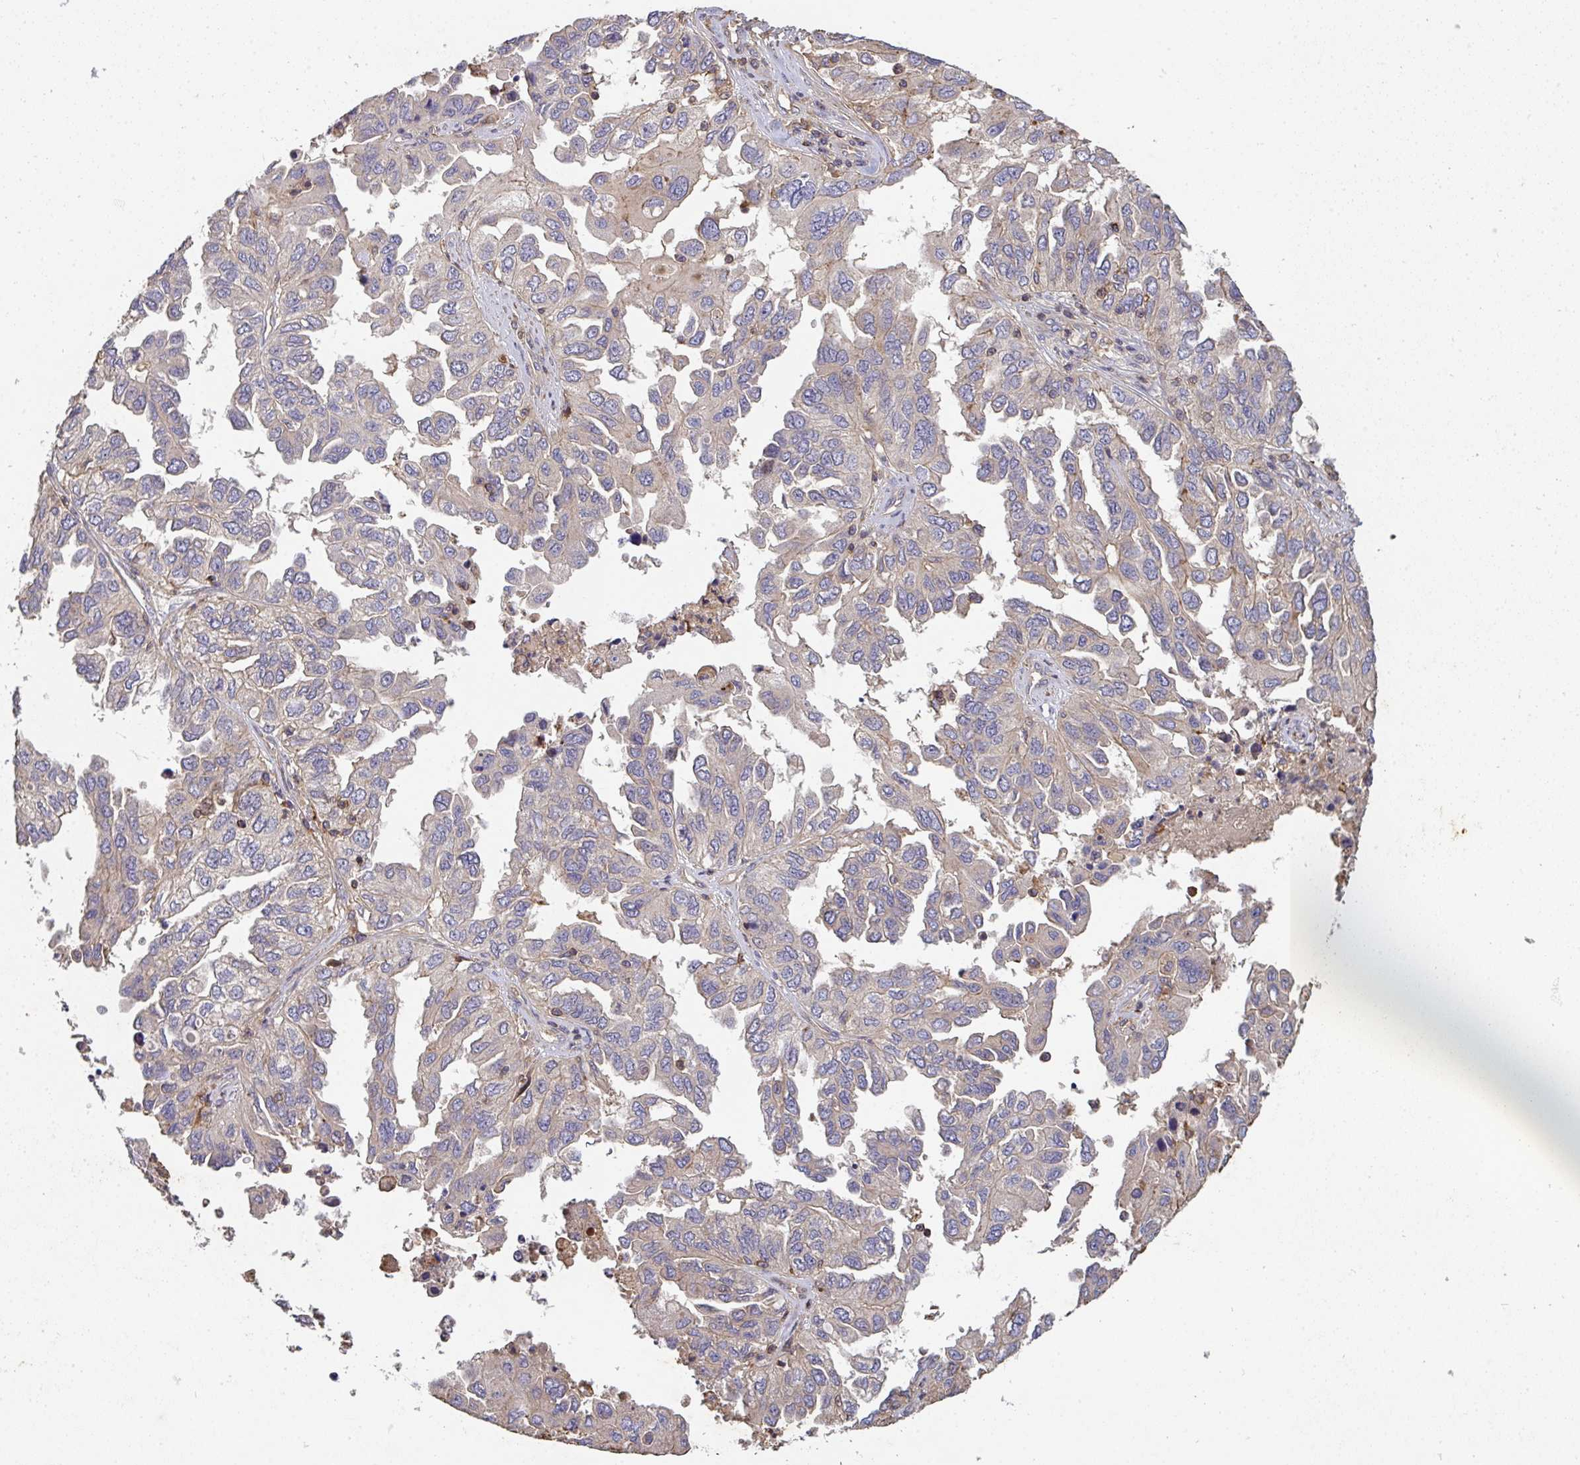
{"staining": {"intensity": "negative", "quantity": "none", "location": "none"}, "tissue": "ovarian cancer", "cell_type": "Tumor cells", "image_type": "cancer", "snomed": [{"axis": "morphology", "description": "Cystadenocarcinoma, serous, NOS"}, {"axis": "topography", "description": "Ovary"}], "caption": "Tumor cells are negative for brown protein staining in serous cystadenocarcinoma (ovarian).", "gene": "TNMD", "patient": {"sex": "female", "age": 53}}